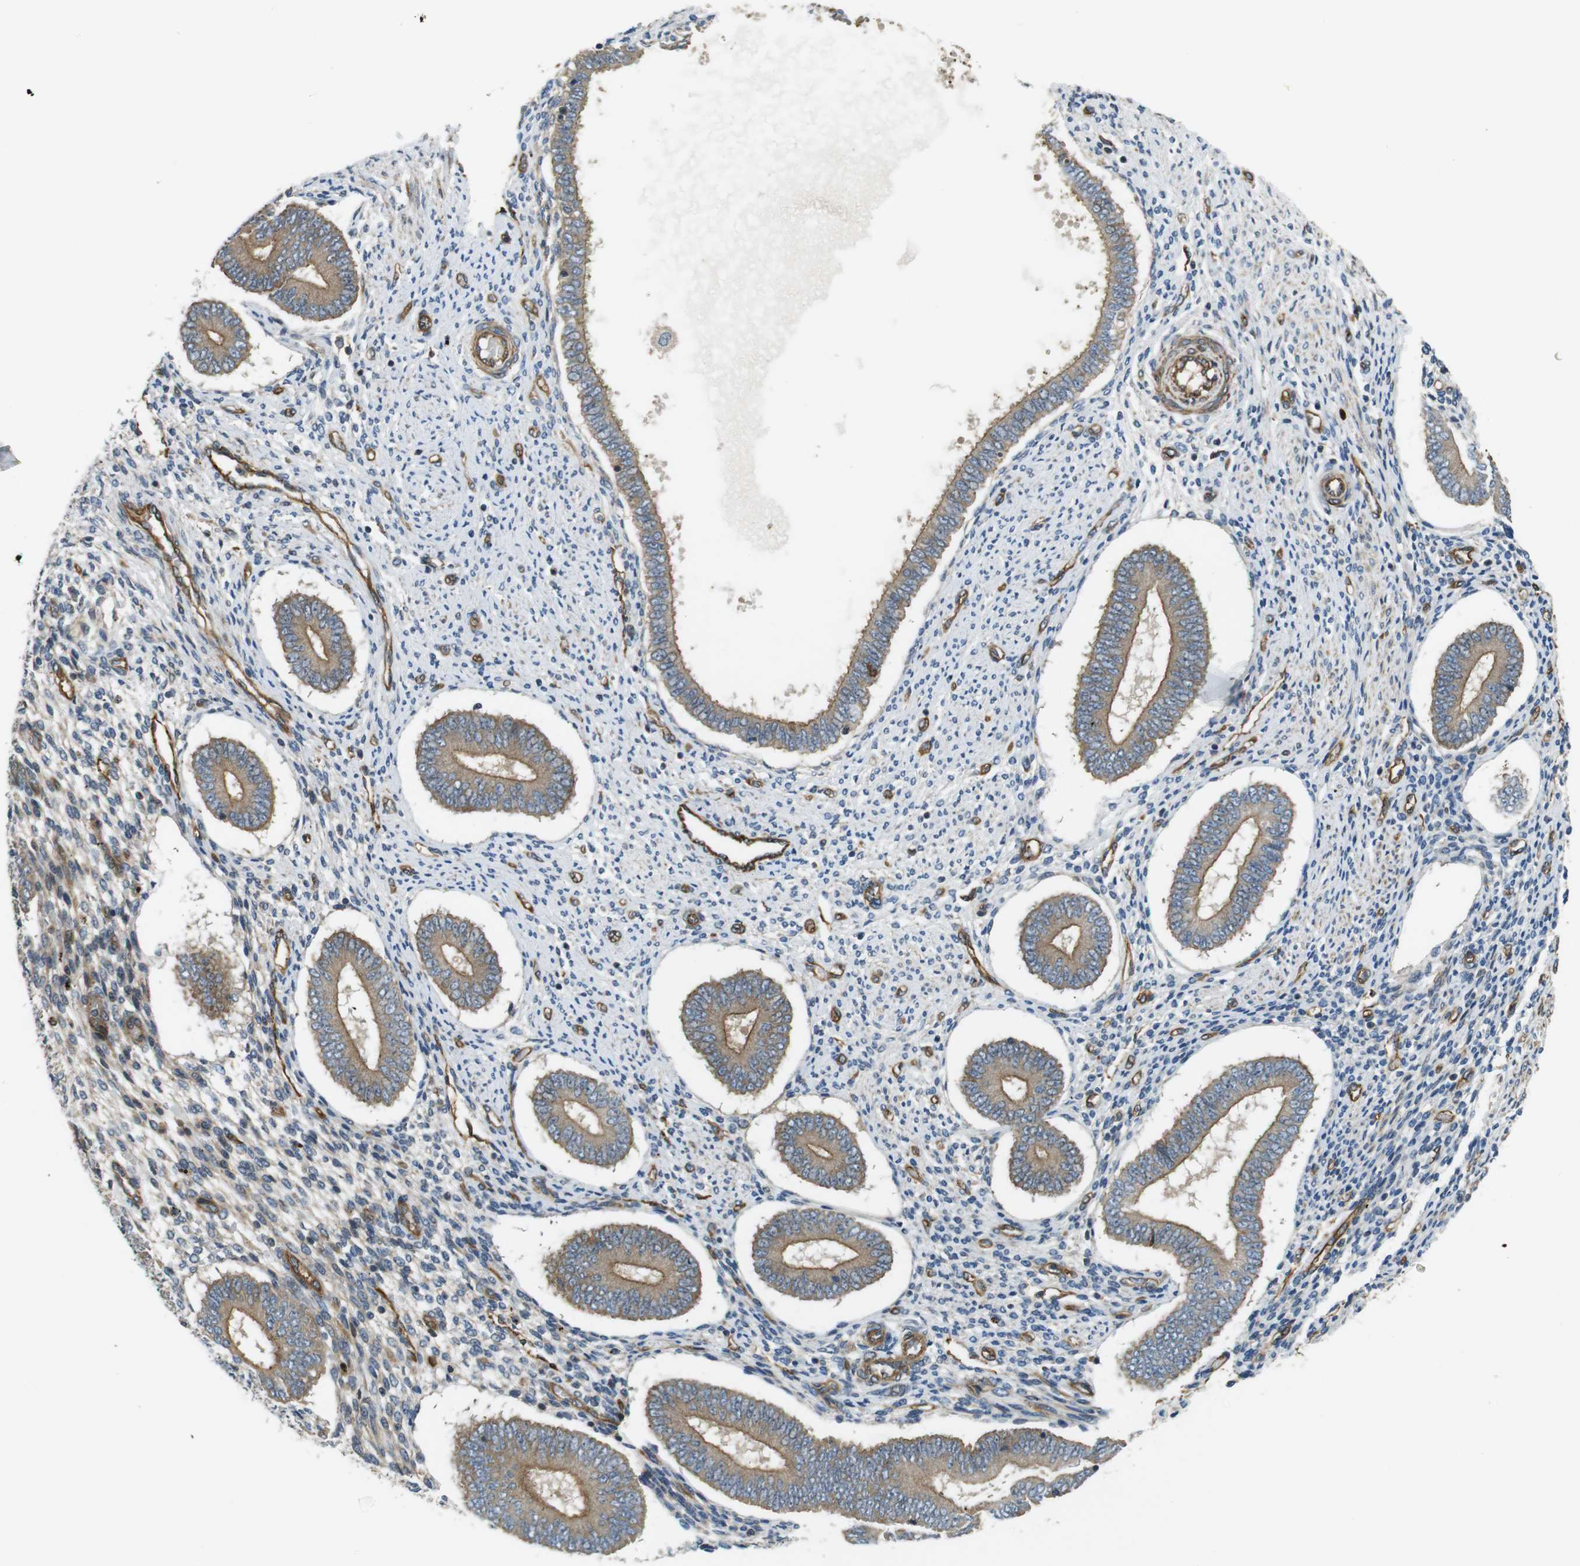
{"staining": {"intensity": "weak", "quantity": "25%-75%", "location": "cytoplasmic/membranous"}, "tissue": "endometrium", "cell_type": "Cells in endometrial stroma", "image_type": "normal", "snomed": [{"axis": "morphology", "description": "Normal tissue, NOS"}, {"axis": "topography", "description": "Endometrium"}], "caption": "Immunohistochemical staining of benign endometrium shows 25%-75% levels of weak cytoplasmic/membranous protein expression in approximately 25%-75% of cells in endometrial stroma.", "gene": "TSC1", "patient": {"sex": "female", "age": 42}}